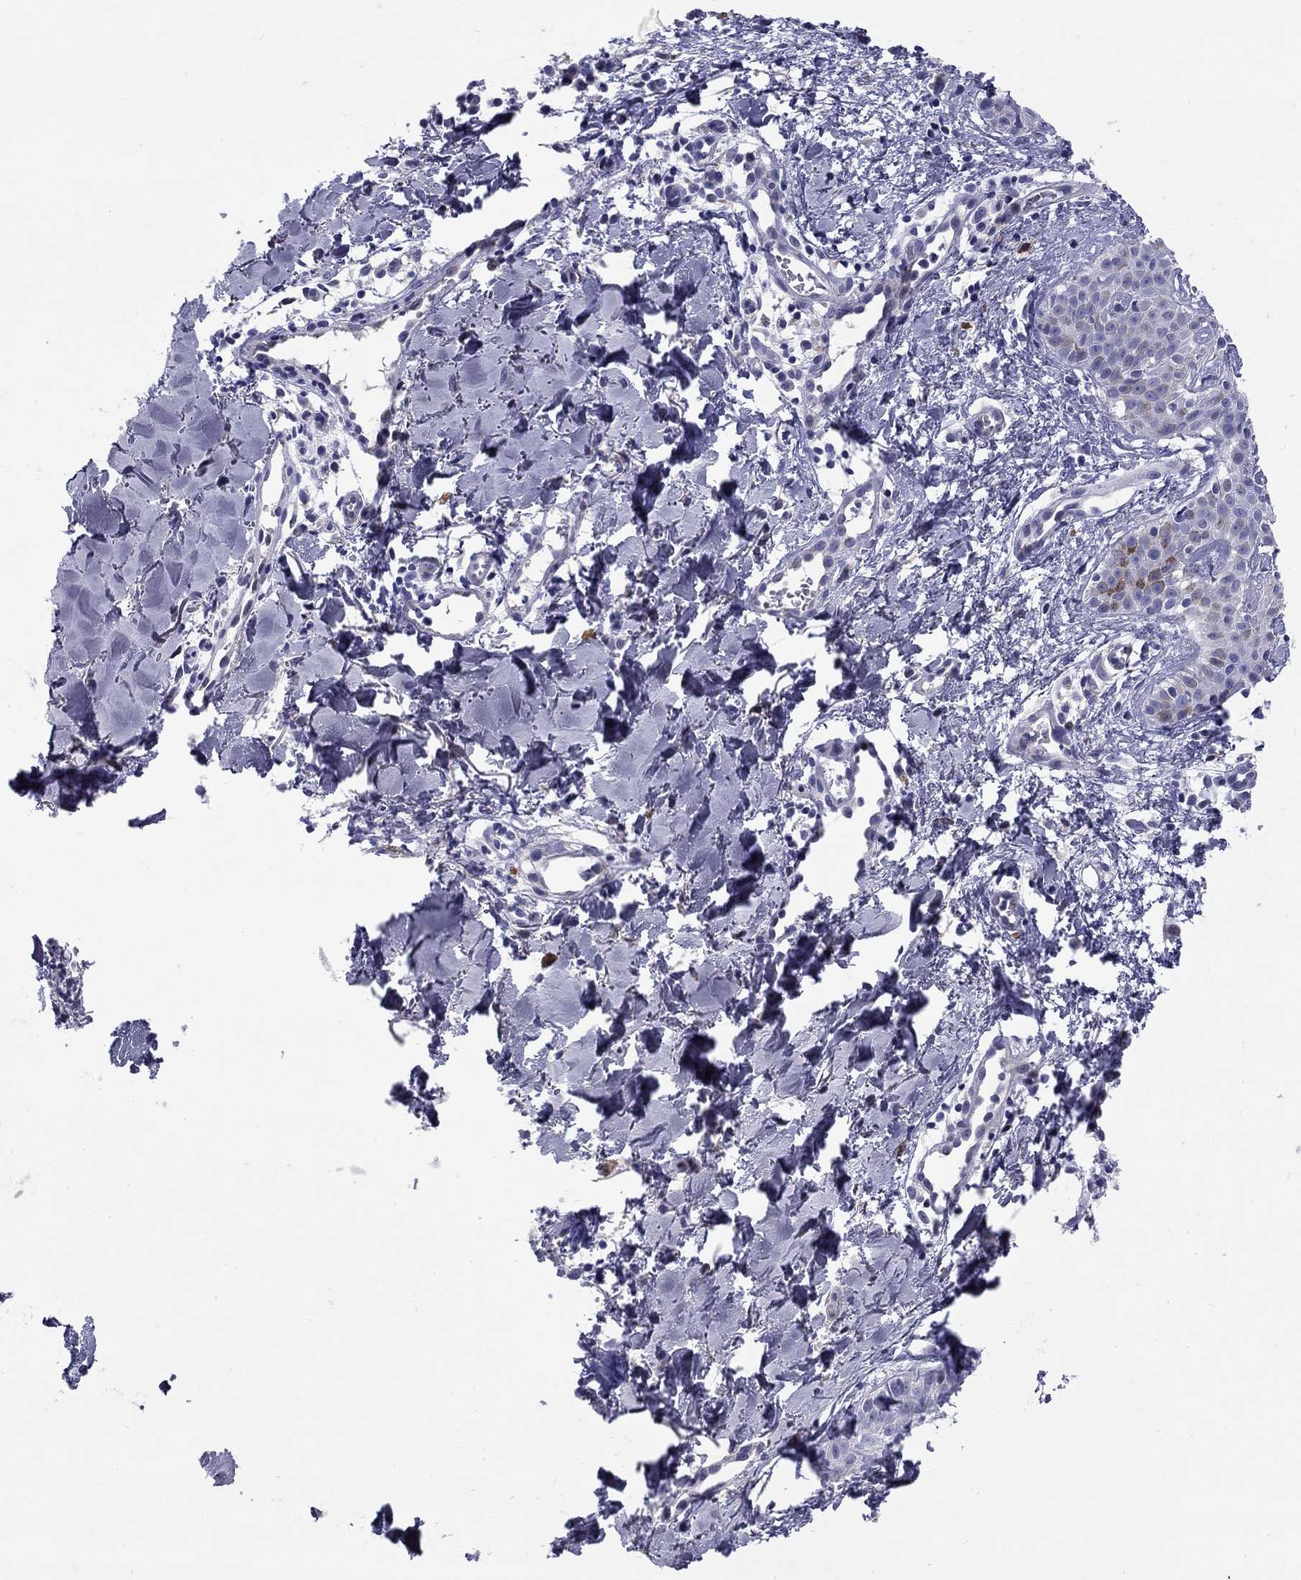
{"staining": {"intensity": "negative", "quantity": "none", "location": "none"}, "tissue": "melanoma", "cell_type": "Tumor cells", "image_type": "cancer", "snomed": [{"axis": "morphology", "description": "Malignant melanoma, NOS"}, {"axis": "topography", "description": "Skin"}], "caption": "Immunohistochemistry (IHC) histopathology image of melanoma stained for a protein (brown), which displays no staining in tumor cells. (IHC, brightfield microscopy, high magnification).", "gene": "C8orf88", "patient": {"sex": "male", "age": 51}}